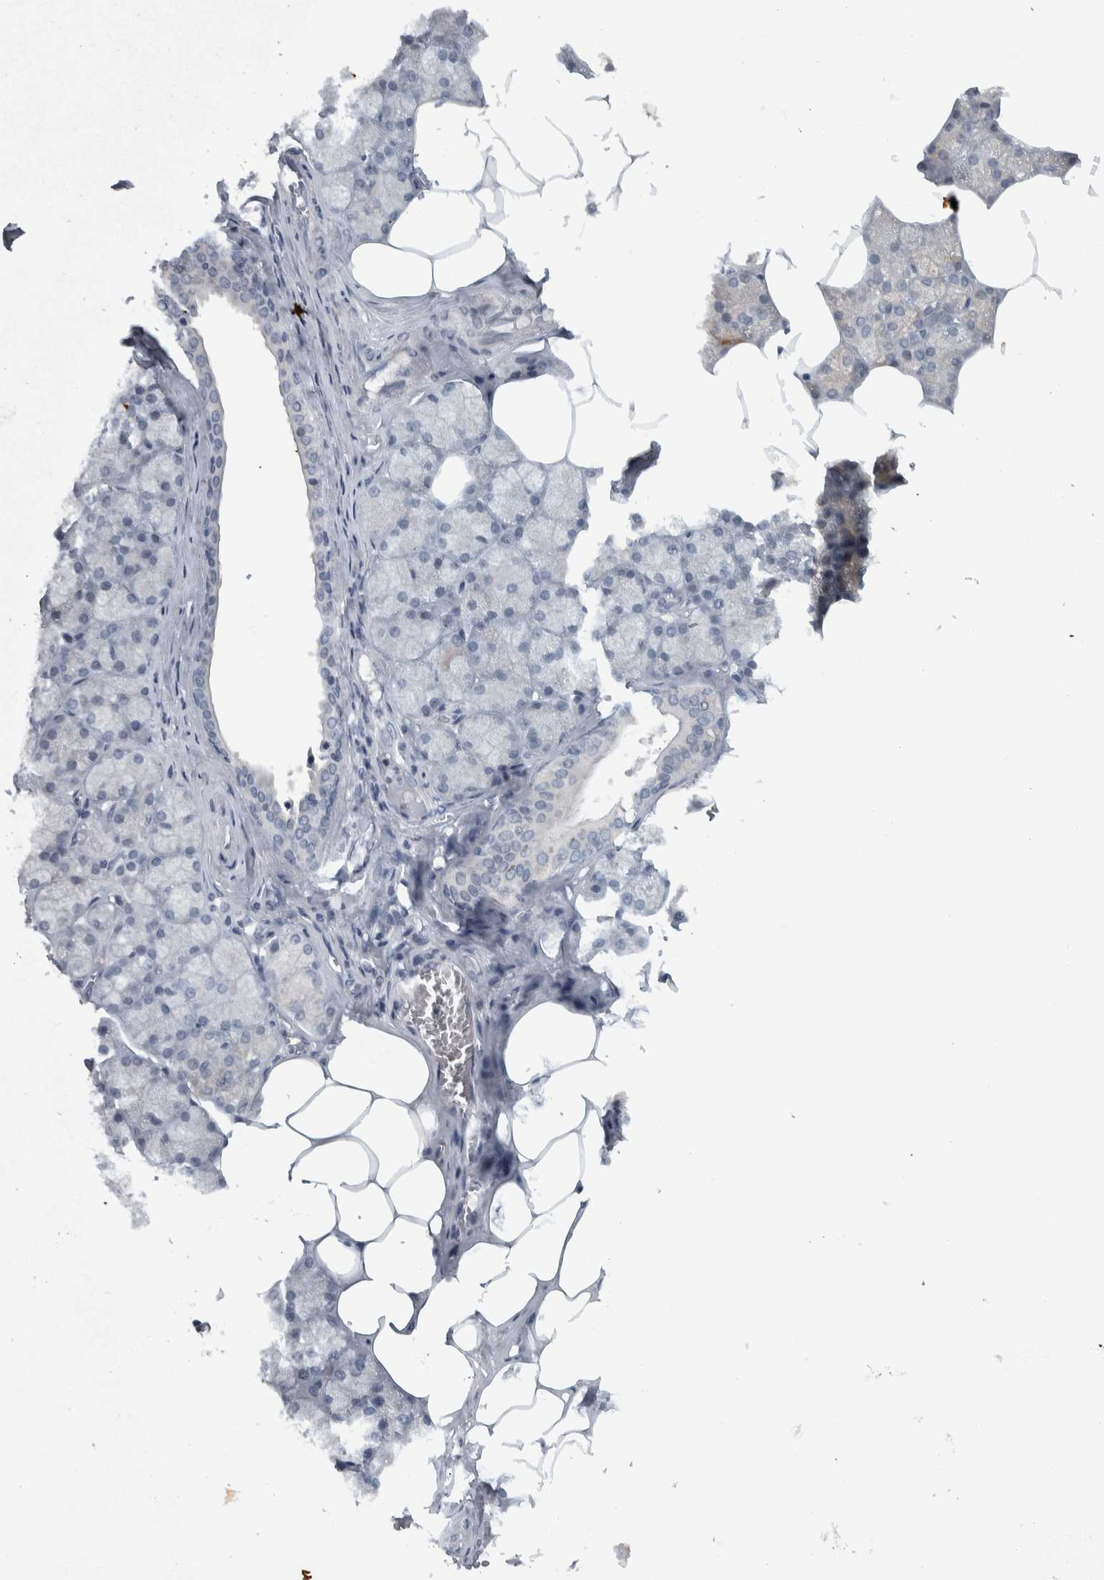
{"staining": {"intensity": "weak", "quantity": "<25%", "location": "cytoplasmic/membranous"}, "tissue": "salivary gland", "cell_type": "Glandular cells", "image_type": "normal", "snomed": [{"axis": "morphology", "description": "Normal tissue, NOS"}, {"axis": "topography", "description": "Salivary gland"}], "caption": "Histopathology image shows no protein staining in glandular cells of normal salivary gland.", "gene": "NAPG", "patient": {"sex": "male", "age": 62}}